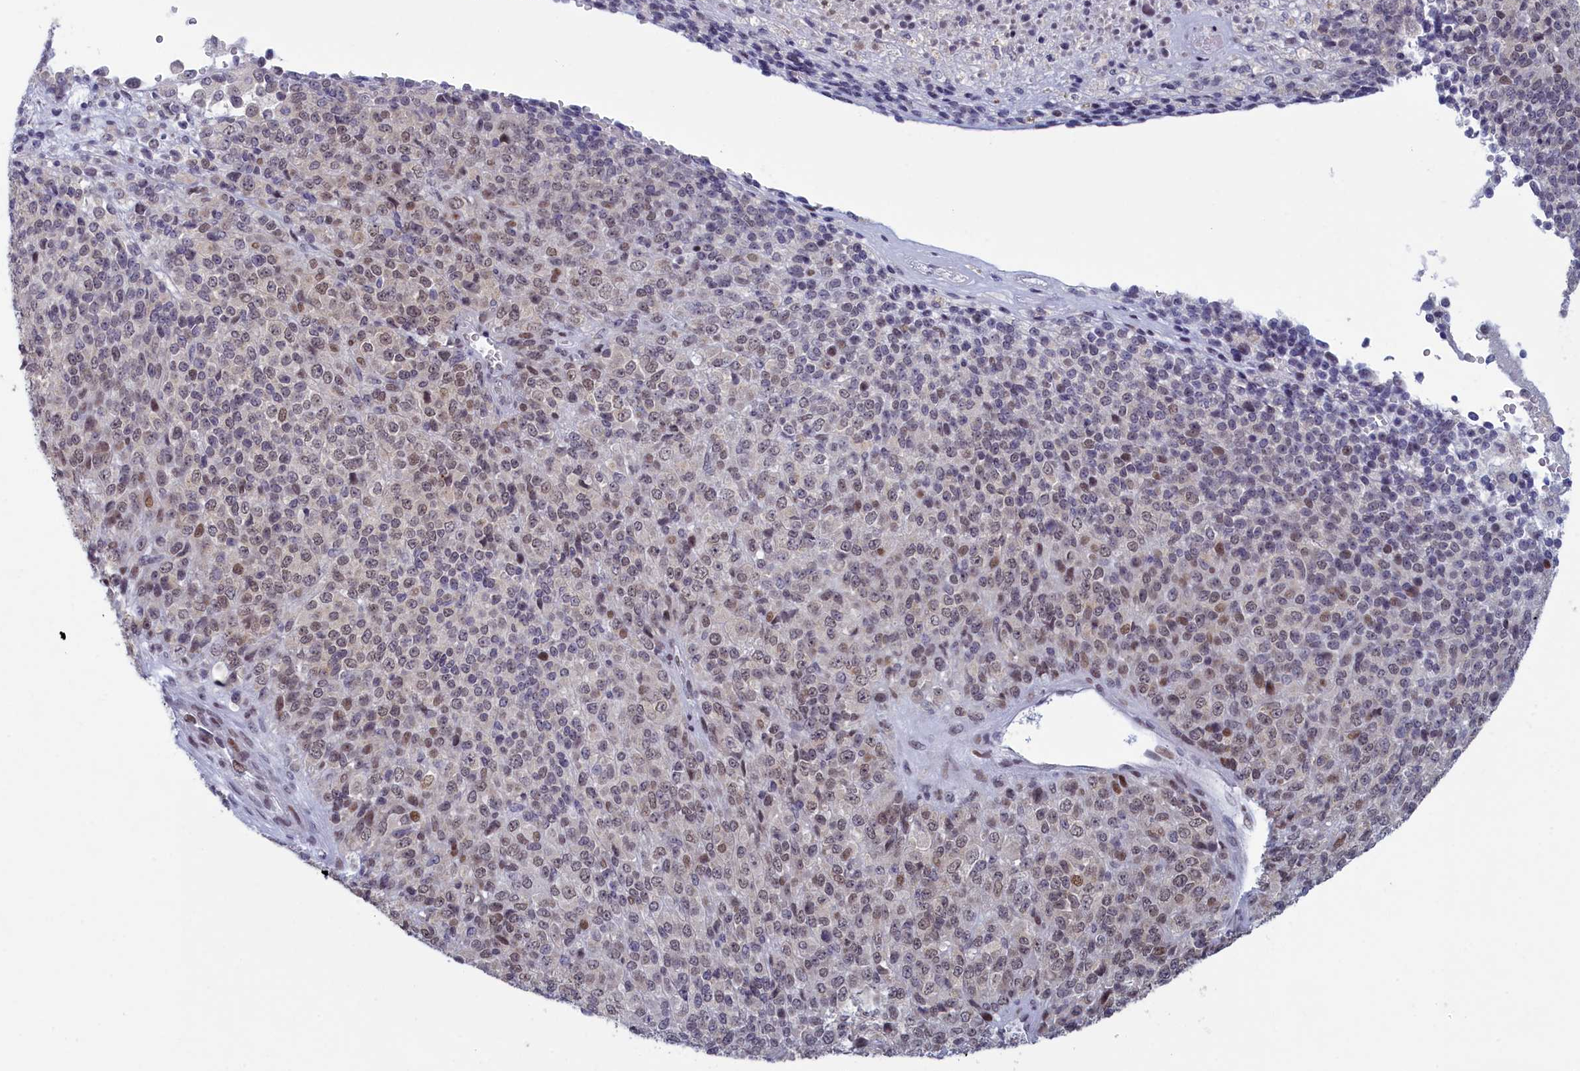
{"staining": {"intensity": "weak", "quantity": "25%-75%", "location": "nuclear"}, "tissue": "melanoma", "cell_type": "Tumor cells", "image_type": "cancer", "snomed": [{"axis": "morphology", "description": "Malignant melanoma, Metastatic site"}, {"axis": "topography", "description": "Brain"}], "caption": "Immunohistochemistry (IHC) staining of malignant melanoma (metastatic site), which demonstrates low levels of weak nuclear staining in about 25%-75% of tumor cells indicating weak nuclear protein positivity. The staining was performed using DAB (3,3'-diaminobenzidine) (brown) for protein detection and nuclei were counterstained in hematoxylin (blue).", "gene": "ATF7IP2", "patient": {"sex": "female", "age": 56}}